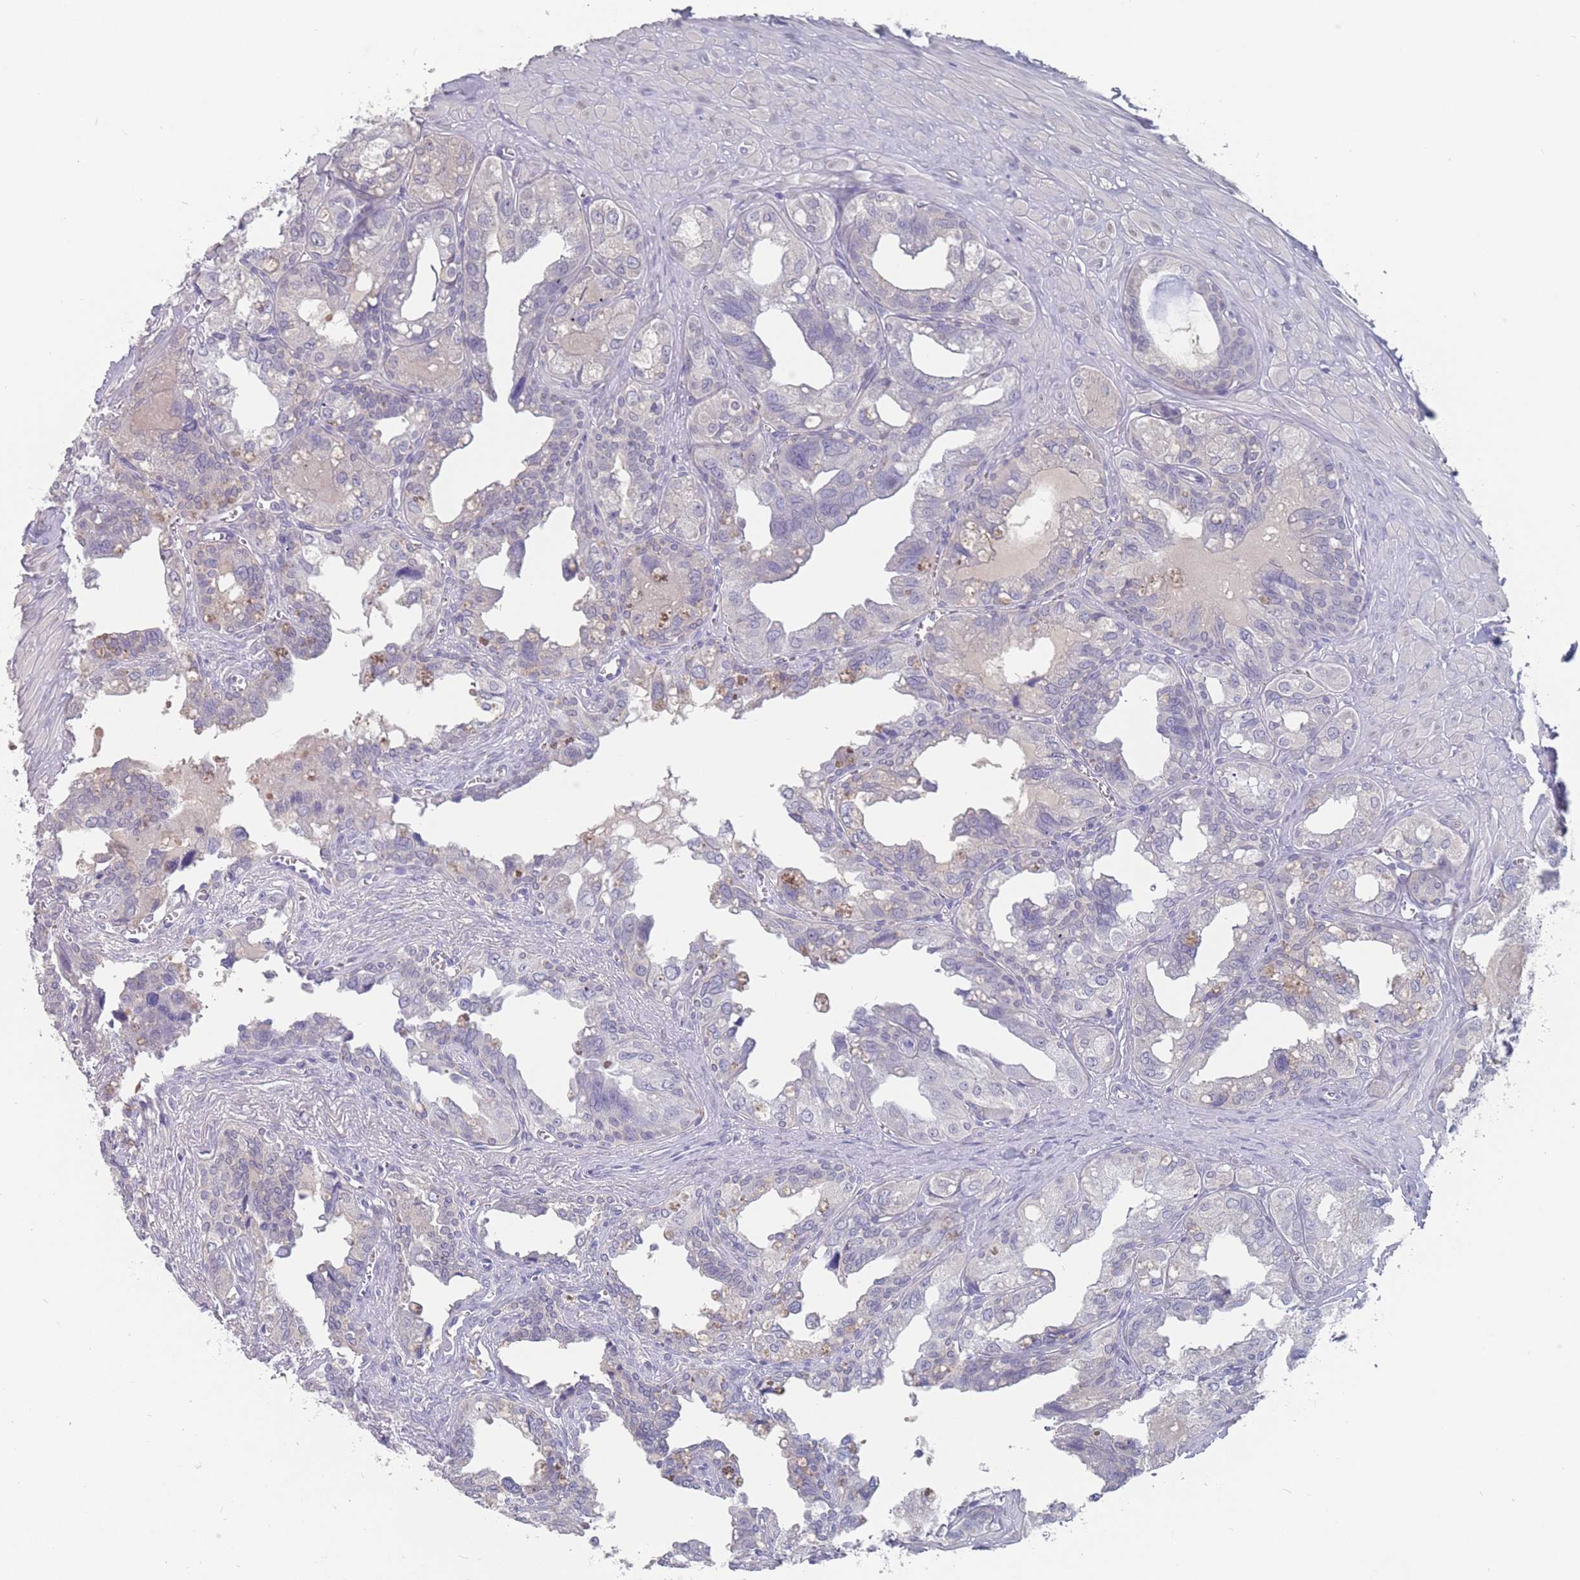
{"staining": {"intensity": "negative", "quantity": "none", "location": "none"}, "tissue": "seminal vesicle", "cell_type": "Glandular cells", "image_type": "normal", "snomed": [{"axis": "morphology", "description": "Normal tissue, NOS"}, {"axis": "topography", "description": "Seminal veicle"}], "caption": "Unremarkable seminal vesicle was stained to show a protein in brown. There is no significant staining in glandular cells.", "gene": "CYP51A1", "patient": {"sex": "male", "age": 67}}